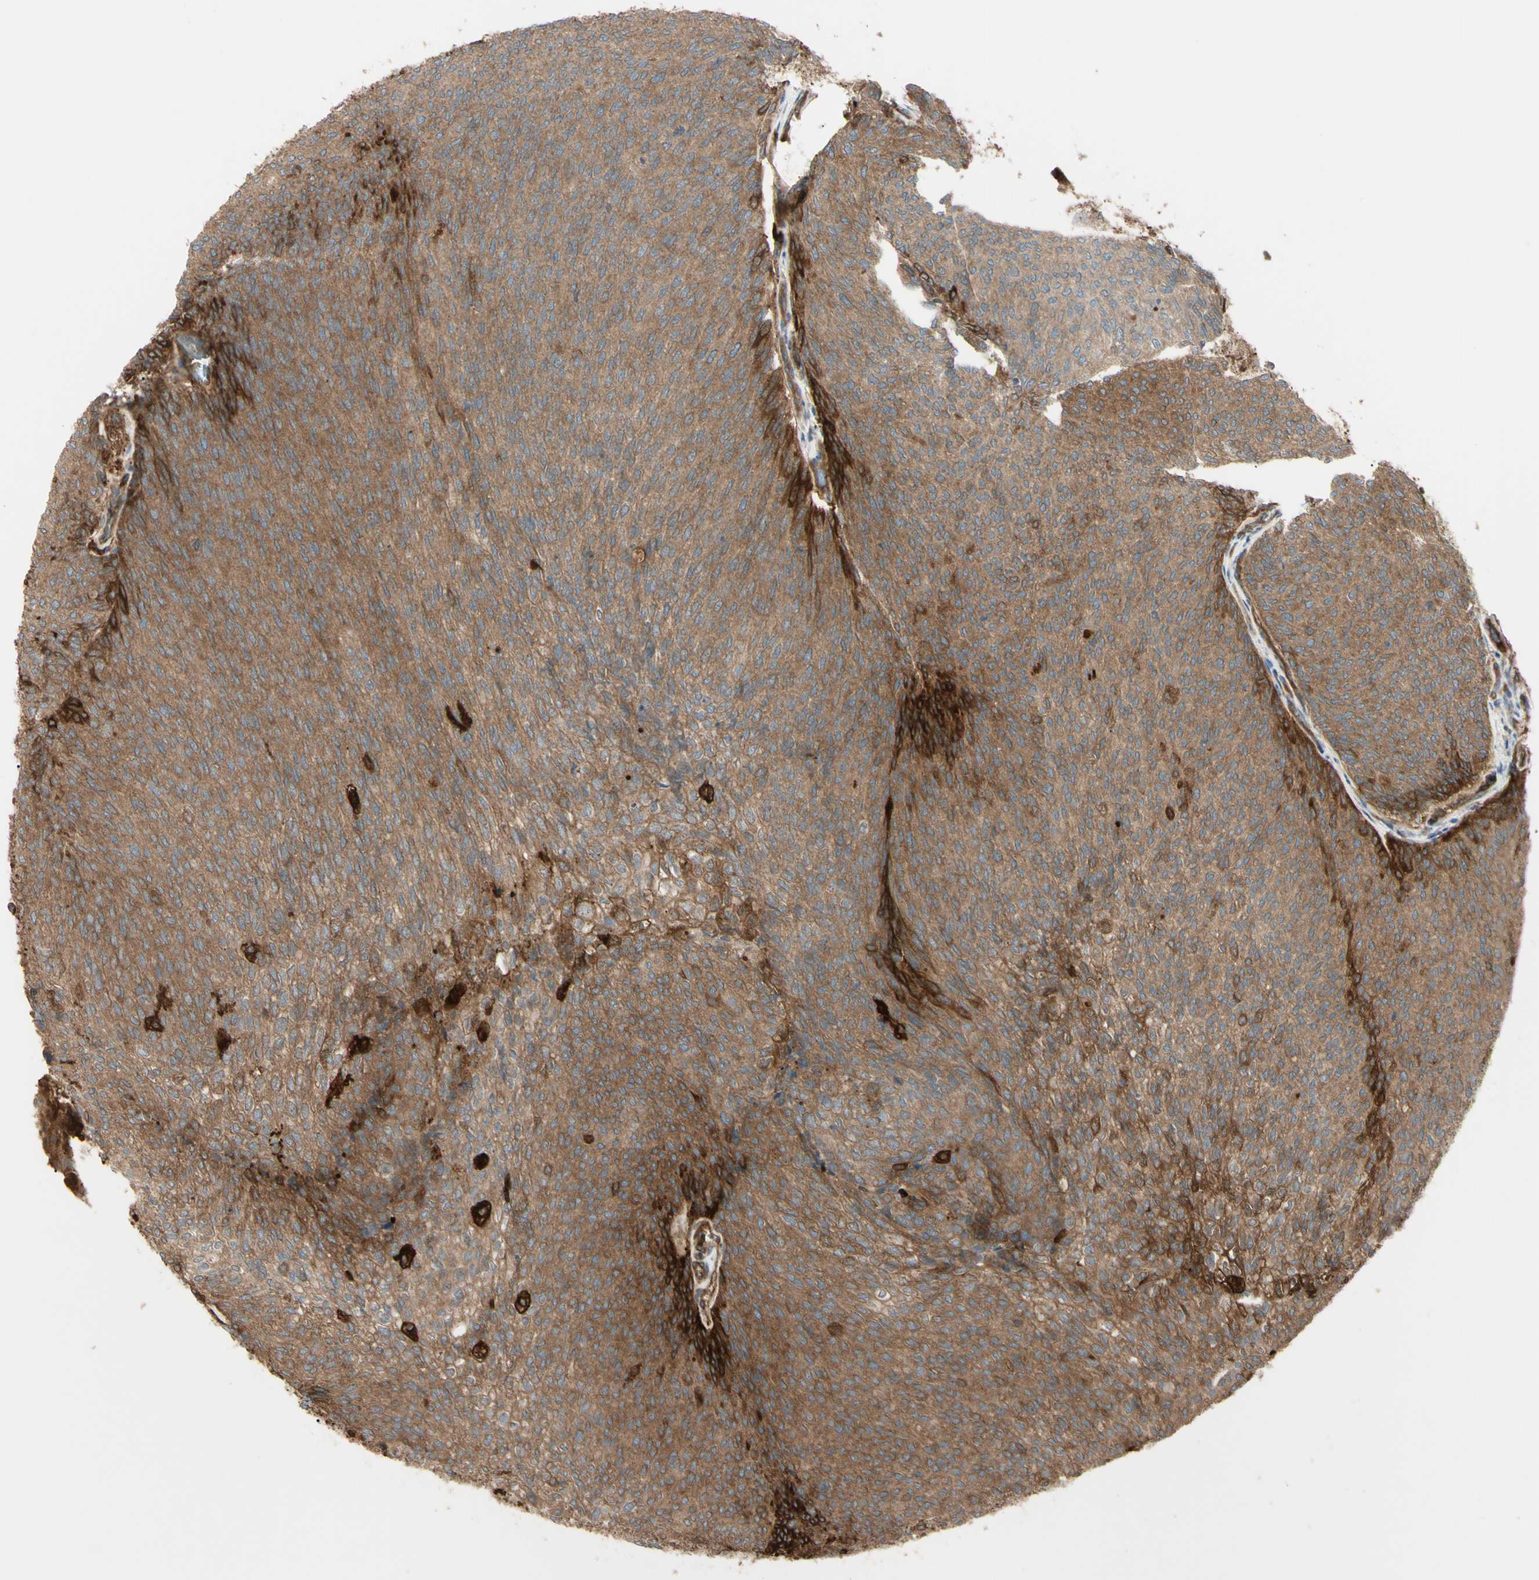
{"staining": {"intensity": "moderate", "quantity": ">75%", "location": "cytoplasmic/membranous"}, "tissue": "urothelial cancer", "cell_type": "Tumor cells", "image_type": "cancer", "snomed": [{"axis": "morphology", "description": "Urothelial carcinoma, Low grade"}, {"axis": "topography", "description": "Urinary bladder"}], "caption": "Urothelial cancer stained for a protein (brown) demonstrates moderate cytoplasmic/membranous positive positivity in approximately >75% of tumor cells.", "gene": "PTPN12", "patient": {"sex": "female", "age": 79}}